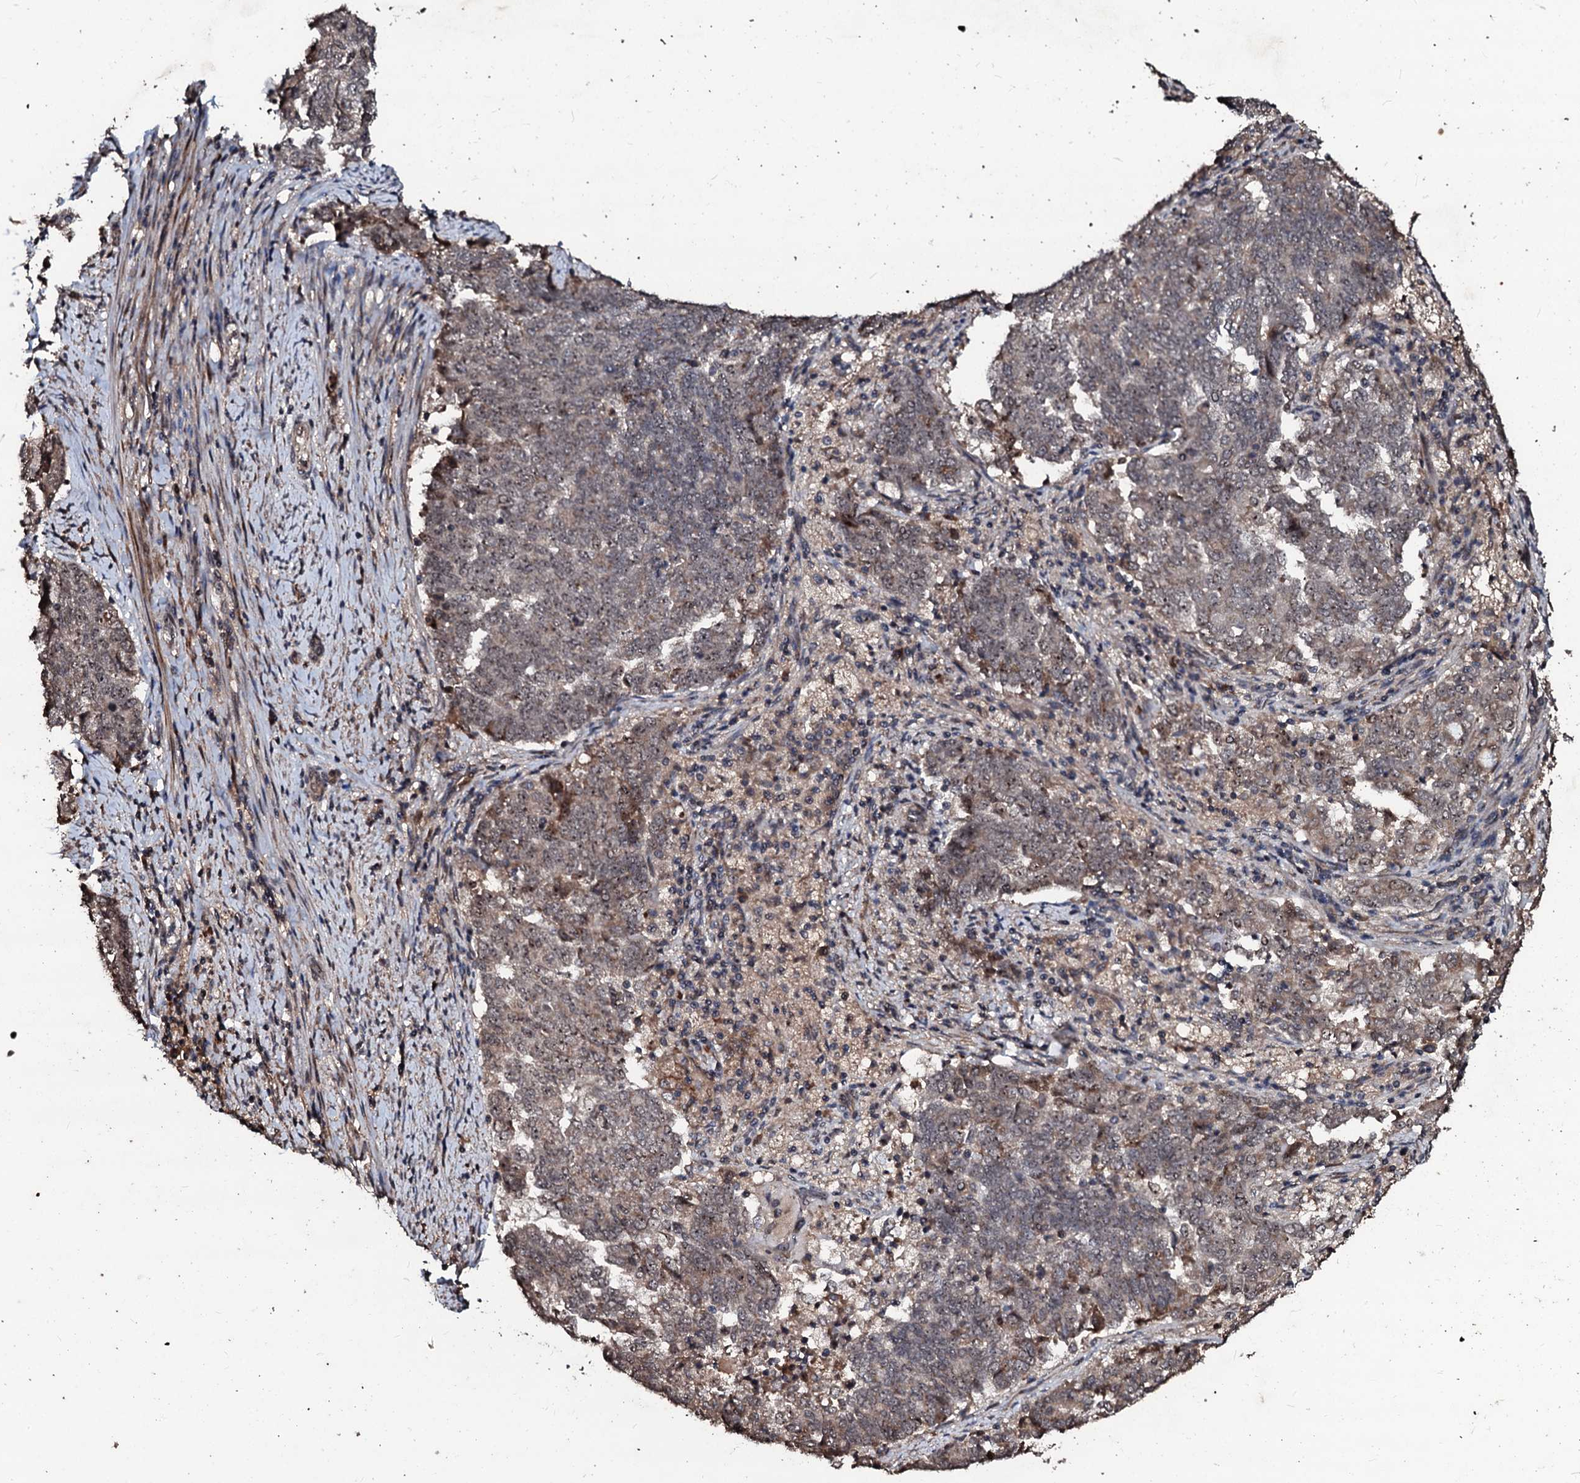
{"staining": {"intensity": "weak", "quantity": ">75%", "location": "cytoplasmic/membranous,nuclear"}, "tissue": "endometrial cancer", "cell_type": "Tumor cells", "image_type": "cancer", "snomed": [{"axis": "morphology", "description": "Adenocarcinoma, NOS"}, {"axis": "topography", "description": "Endometrium"}], "caption": "DAB (3,3'-diaminobenzidine) immunohistochemical staining of endometrial cancer (adenocarcinoma) shows weak cytoplasmic/membranous and nuclear protein positivity in approximately >75% of tumor cells.", "gene": "SUPT7L", "patient": {"sex": "female", "age": 80}}